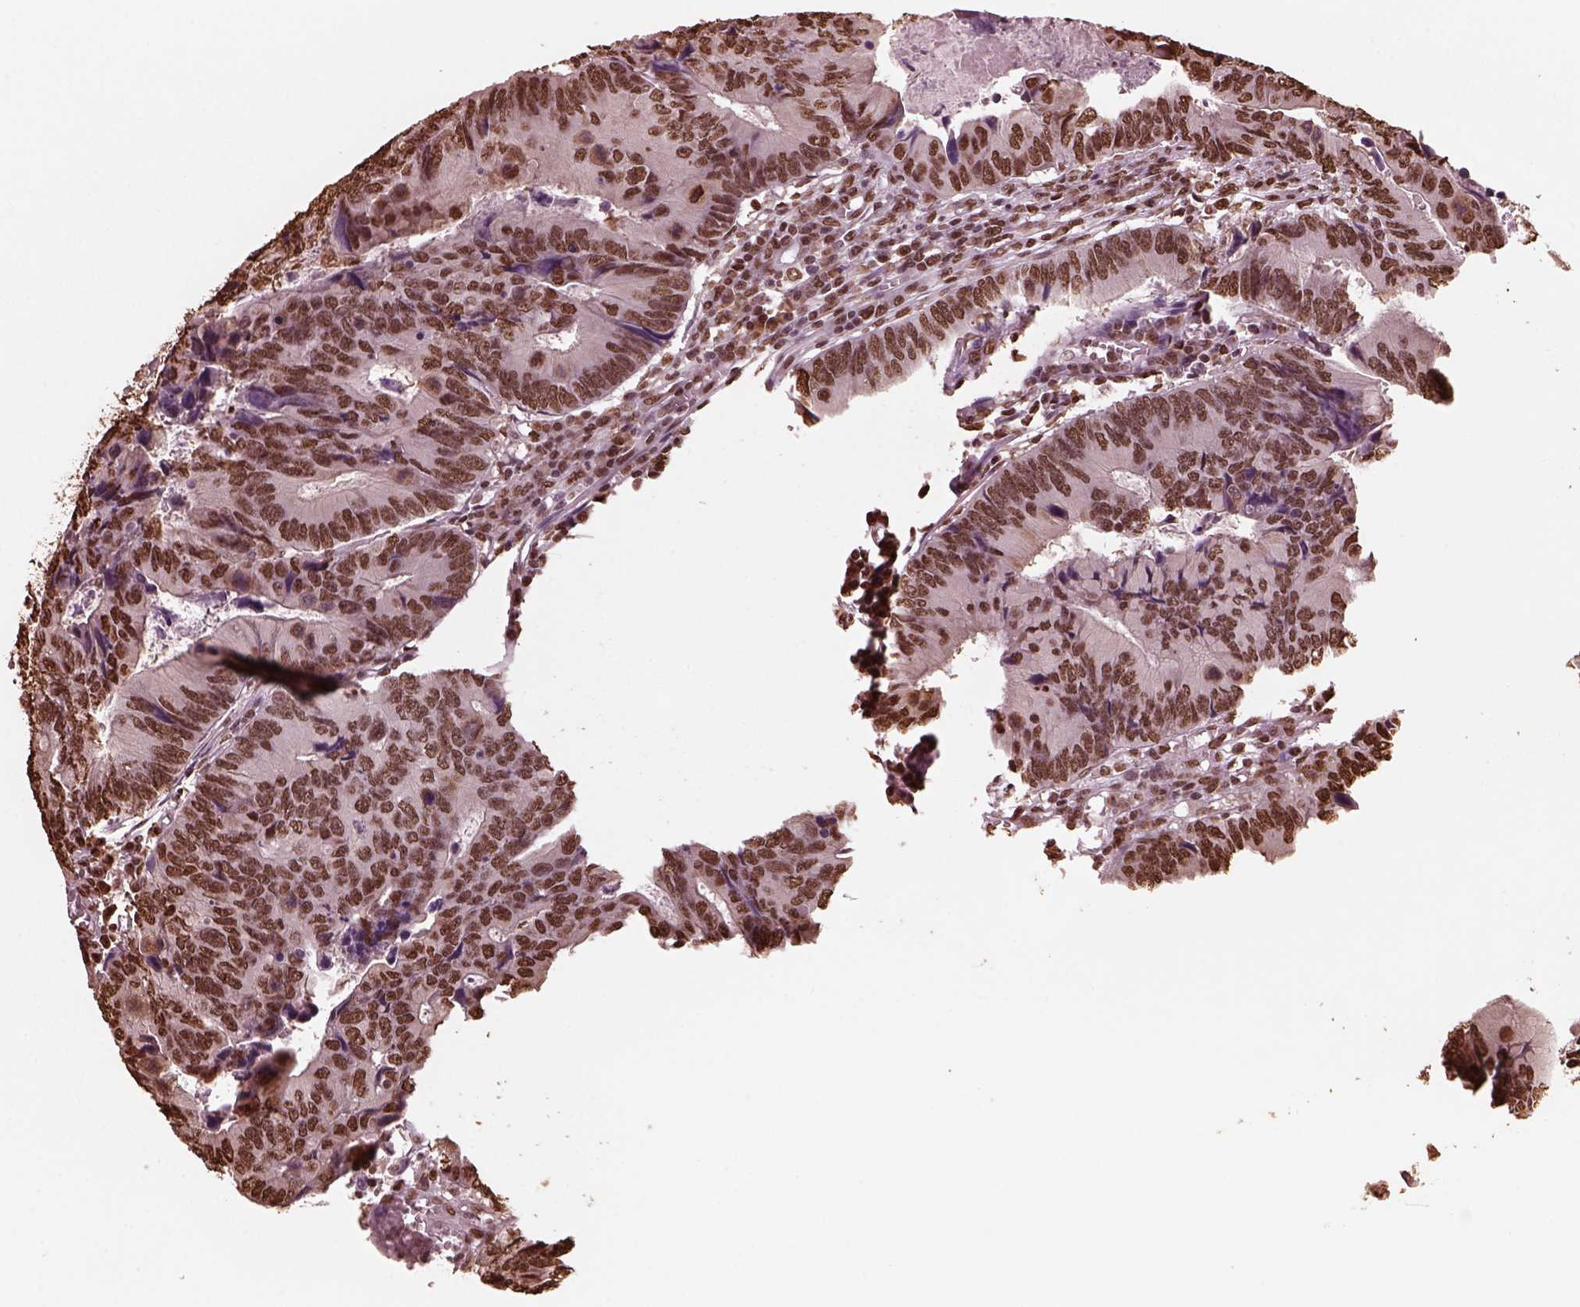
{"staining": {"intensity": "moderate", "quantity": ">75%", "location": "nuclear"}, "tissue": "colorectal cancer", "cell_type": "Tumor cells", "image_type": "cancer", "snomed": [{"axis": "morphology", "description": "Adenocarcinoma, NOS"}, {"axis": "topography", "description": "Colon"}], "caption": "This micrograph exhibits colorectal cancer (adenocarcinoma) stained with IHC to label a protein in brown. The nuclear of tumor cells show moderate positivity for the protein. Nuclei are counter-stained blue.", "gene": "NSD1", "patient": {"sex": "female", "age": 87}}